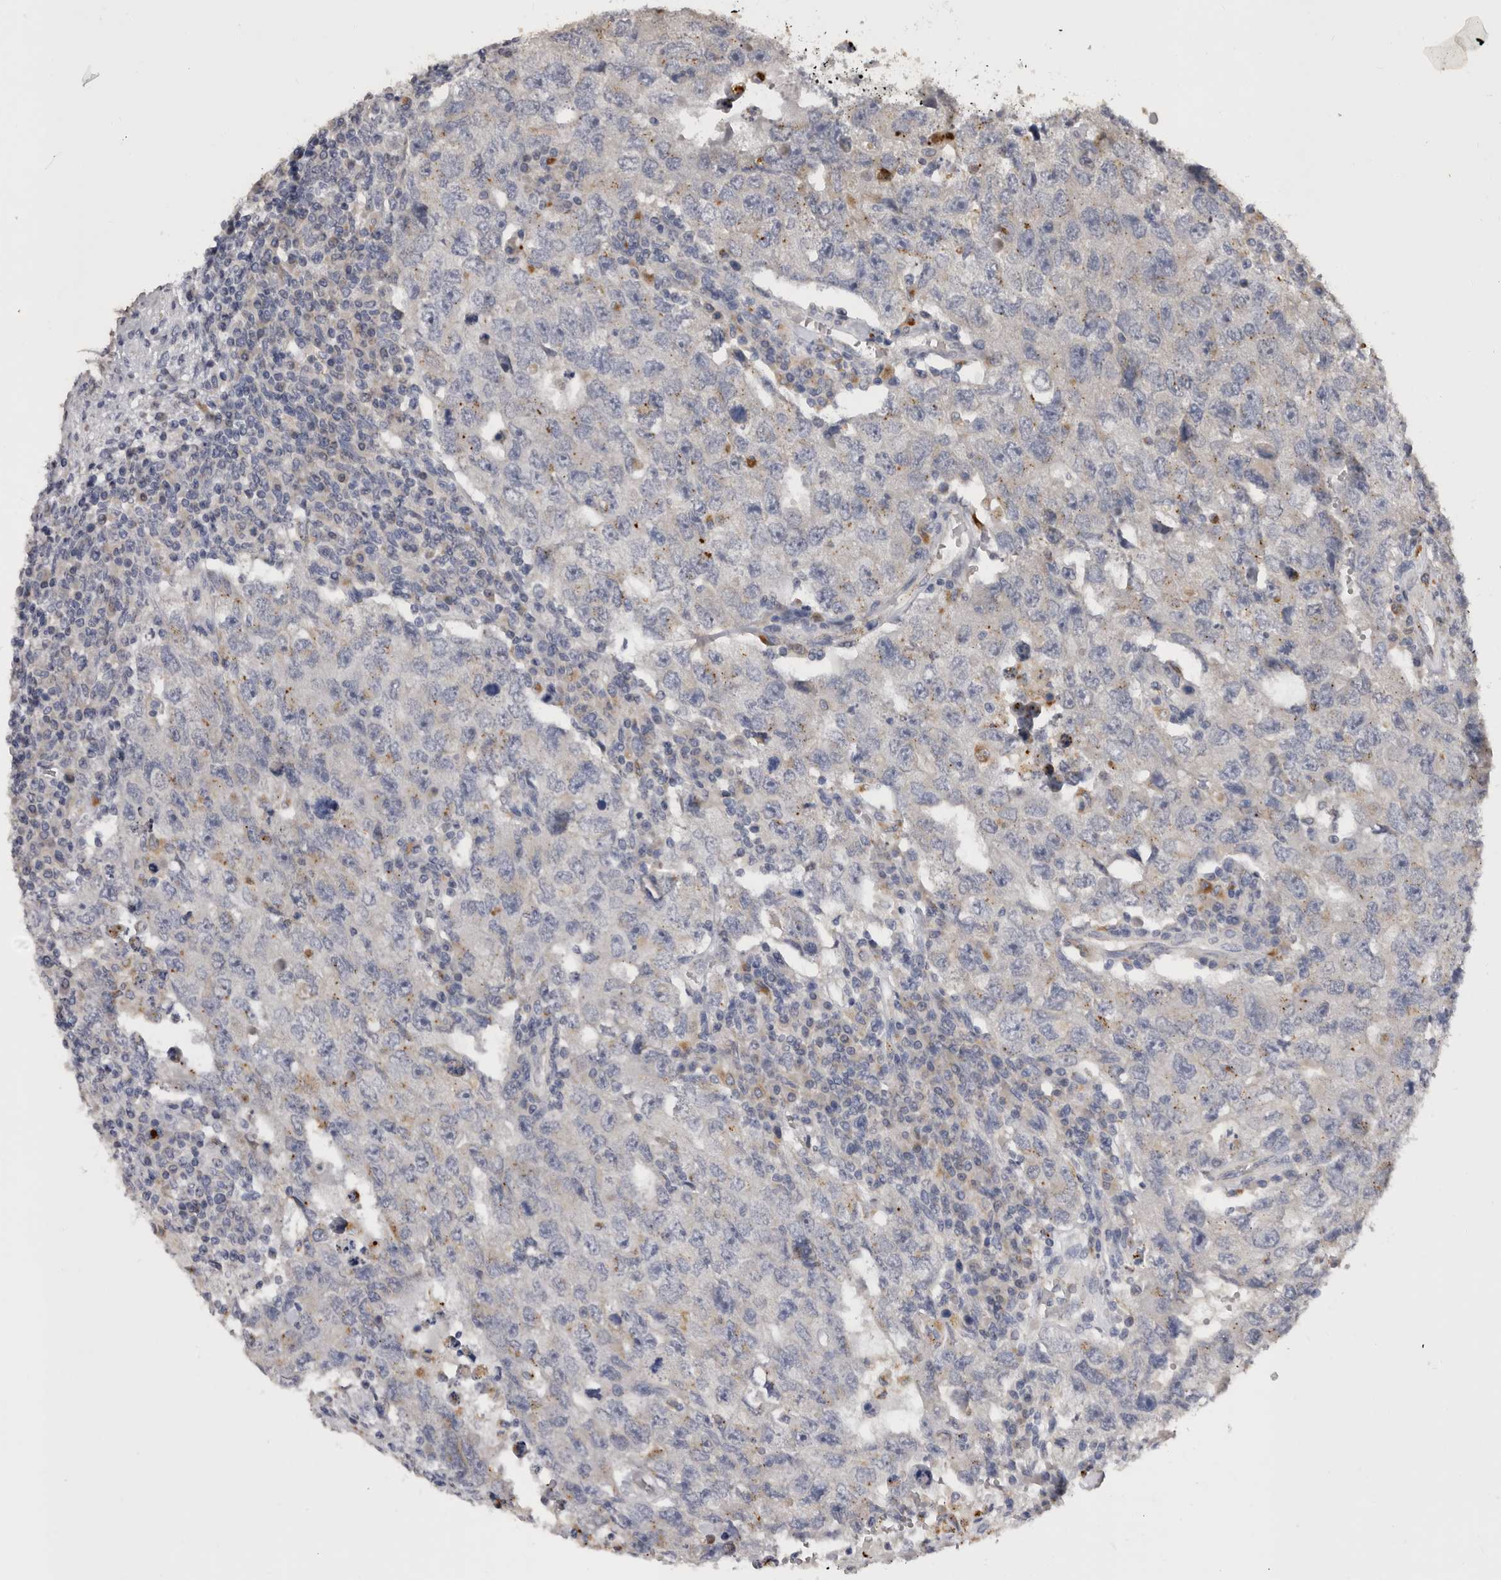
{"staining": {"intensity": "moderate", "quantity": "<25%", "location": "cytoplasmic/membranous"}, "tissue": "testis cancer", "cell_type": "Tumor cells", "image_type": "cancer", "snomed": [{"axis": "morphology", "description": "Carcinoma, Embryonal, NOS"}, {"axis": "topography", "description": "Testis"}], "caption": "Embryonal carcinoma (testis) stained for a protein (brown) displays moderate cytoplasmic/membranous positive positivity in about <25% of tumor cells.", "gene": "DAP", "patient": {"sex": "male", "age": 26}}